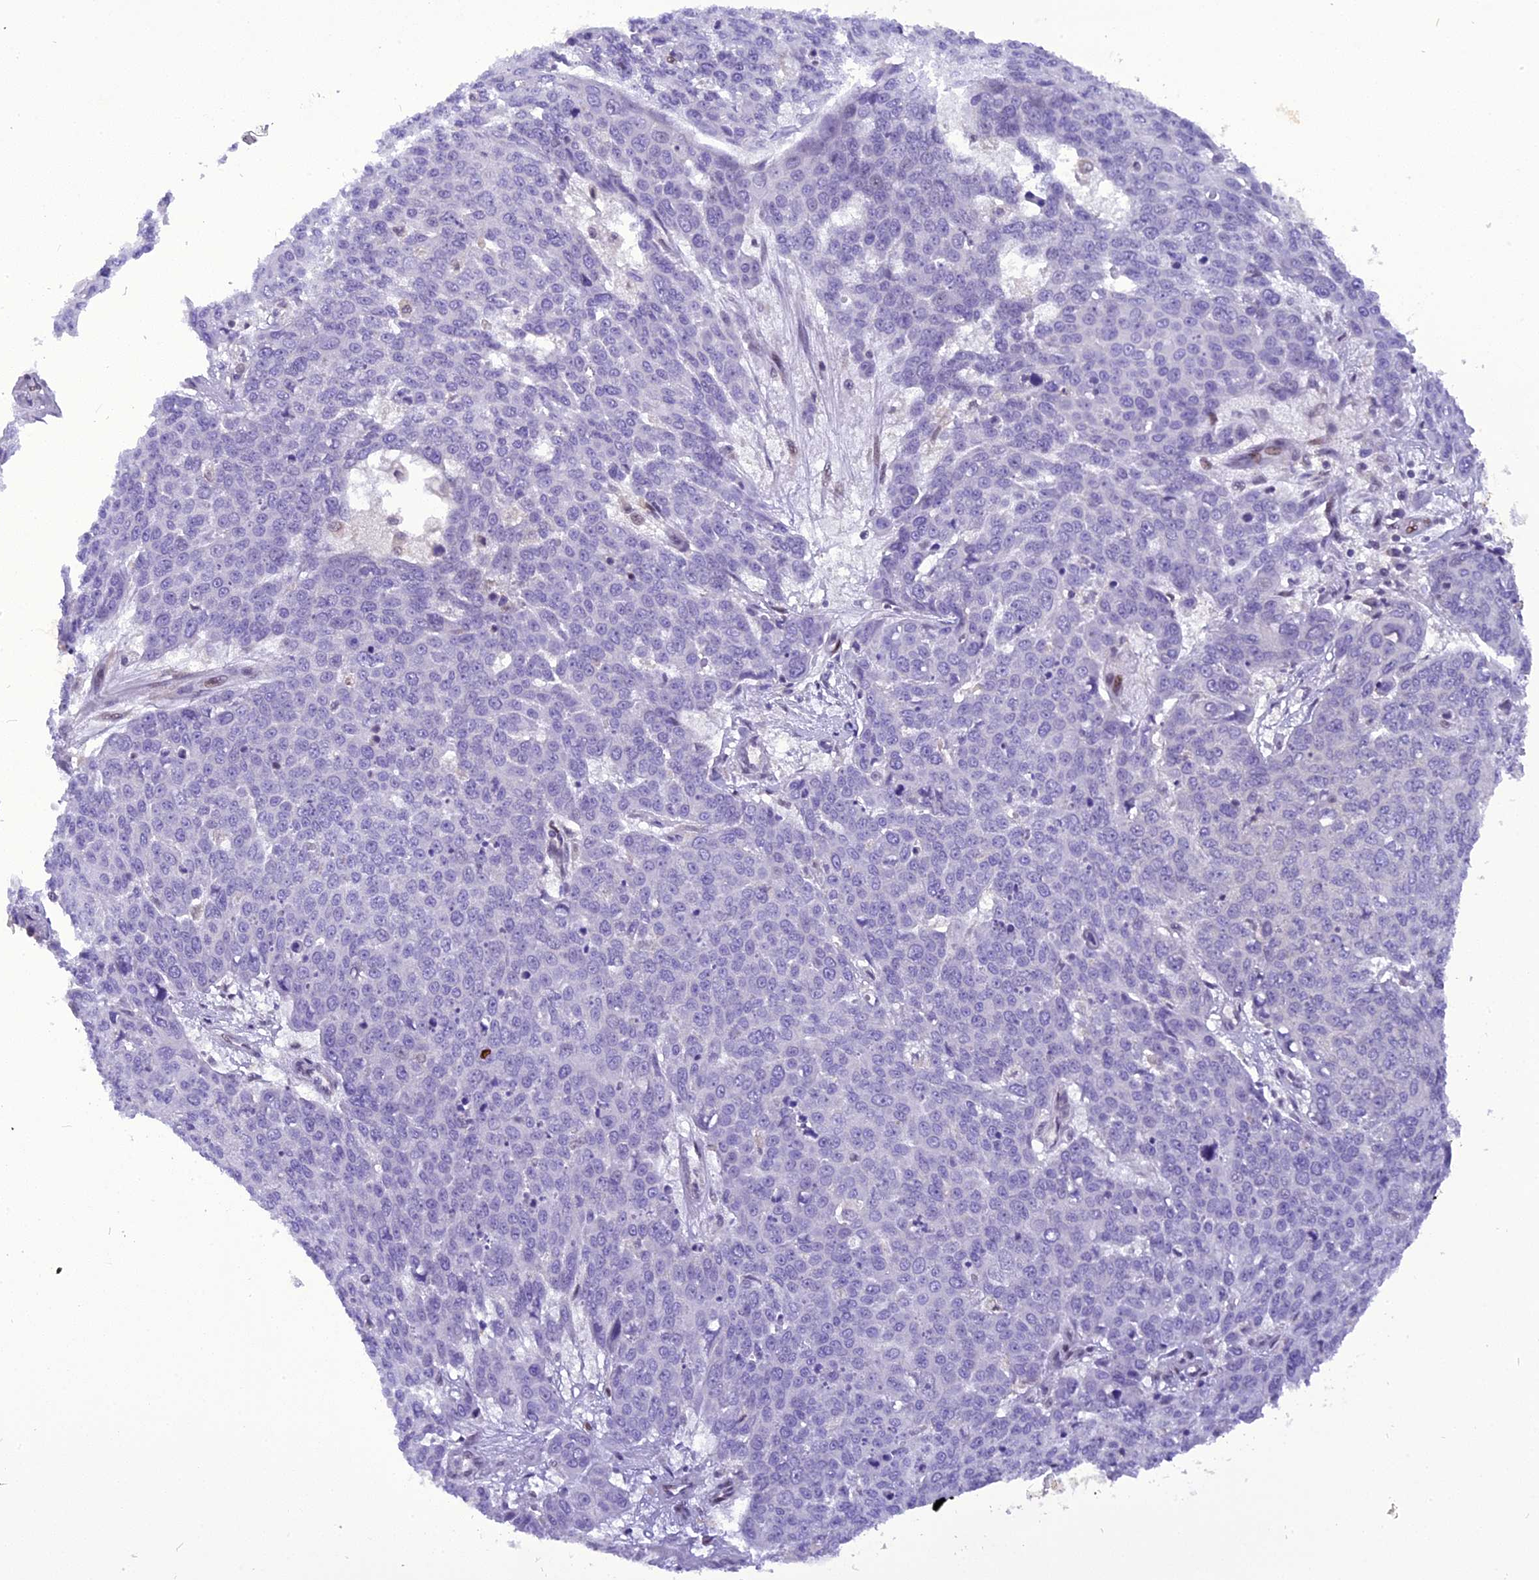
{"staining": {"intensity": "negative", "quantity": "none", "location": "none"}, "tissue": "skin cancer", "cell_type": "Tumor cells", "image_type": "cancer", "snomed": [{"axis": "morphology", "description": "Squamous cell carcinoma, NOS"}, {"axis": "topography", "description": "Skin"}], "caption": "Immunohistochemical staining of skin squamous cell carcinoma shows no significant staining in tumor cells.", "gene": "RABGGTA", "patient": {"sex": "male", "age": 71}}